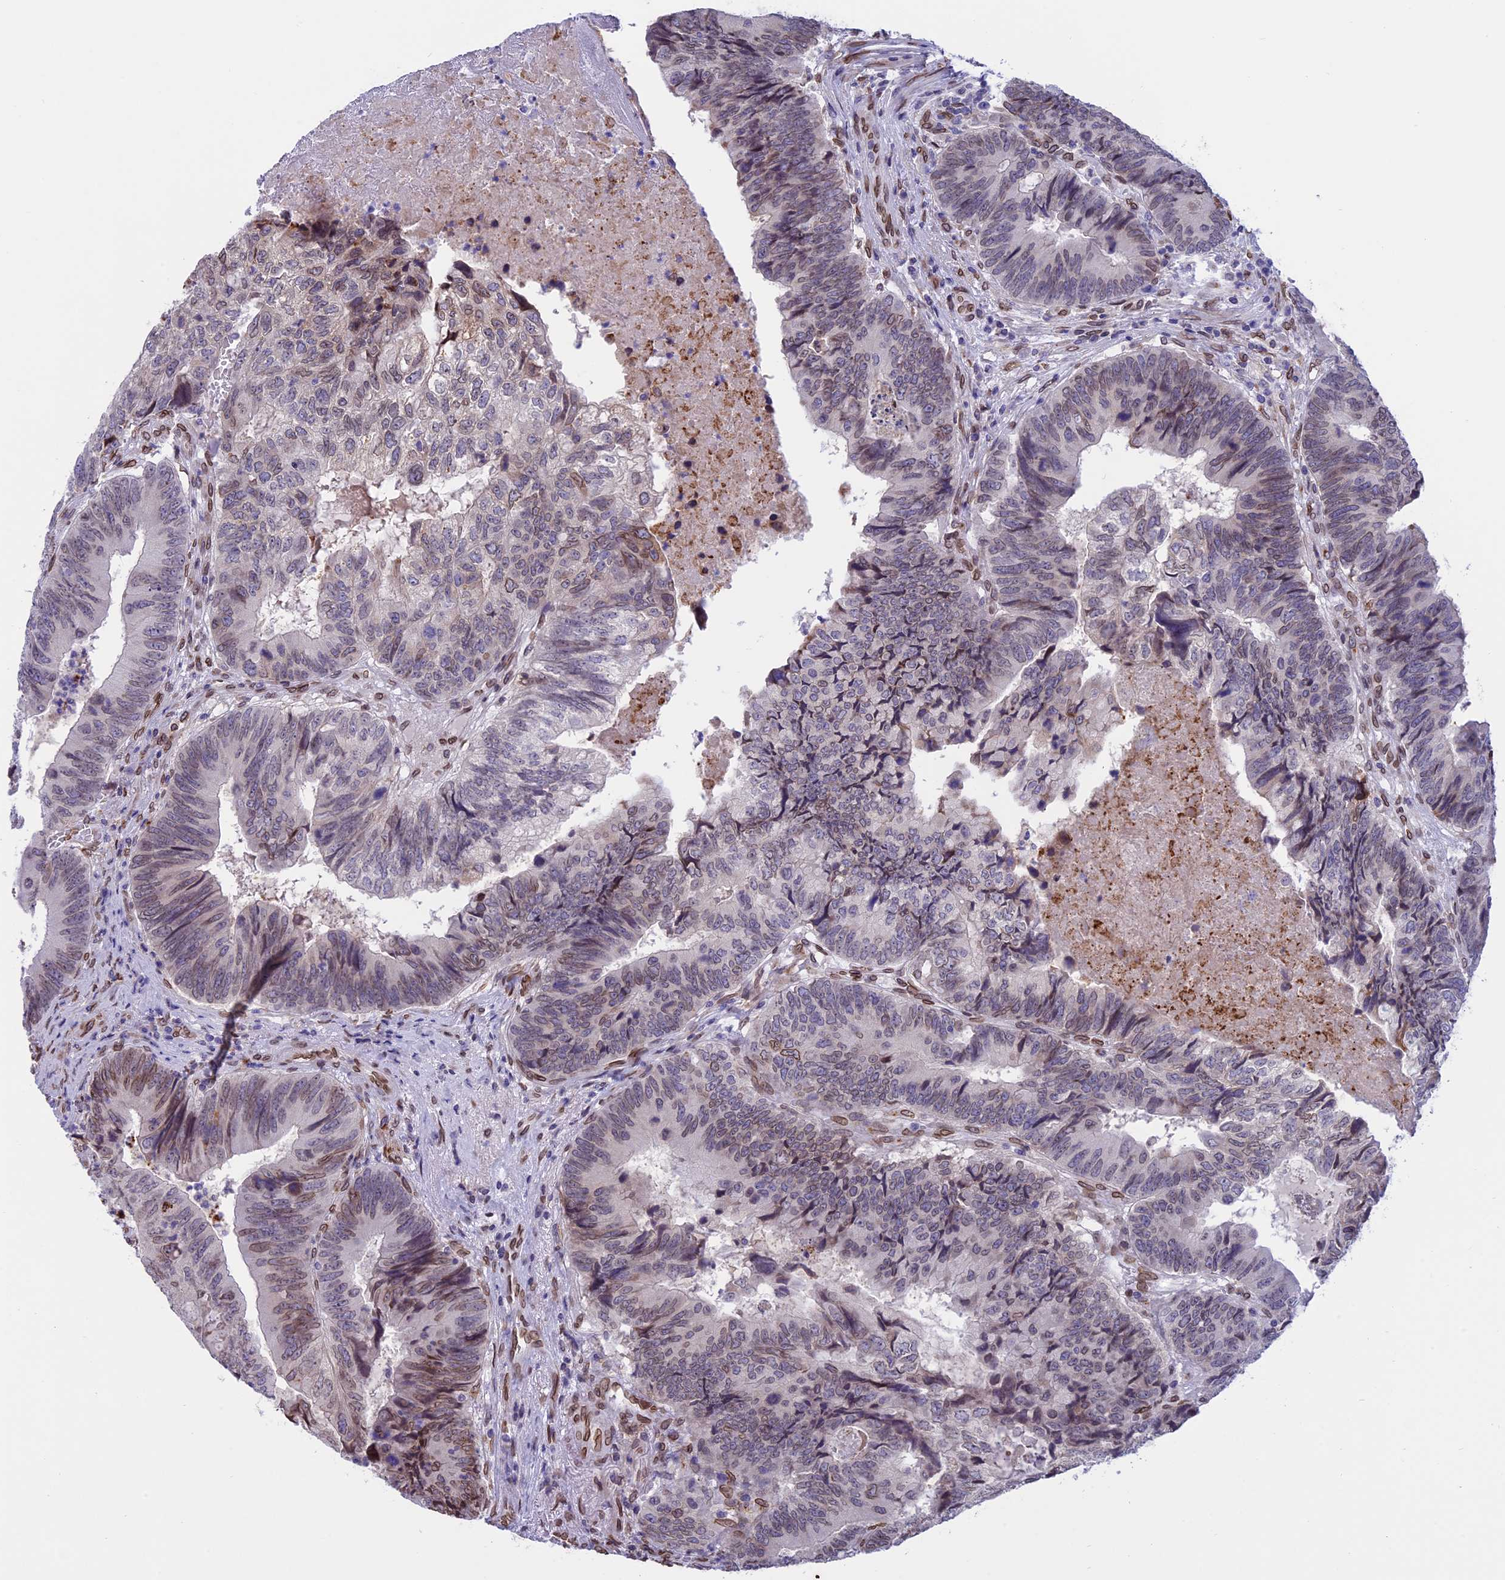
{"staining": {"intensity": "weak", "quantity": "<25%", "location": "cytoplasmic/membranous,nuclear"}, "tissue": "colorectal cancer", "cell_type": "Tumor cells", "image_type": "cancer", "snomed": [{"axis": "morphology", "description": "Adenocarcinoma, NOS"}, {"axis": "topography", "description": "Colon"}], "caption": "Histopathology image shows no protein staining in tumor cells of colorectal cancer (adenocarcinoma) tissue. (DAB immunohistochemistry visualized using brightfield microscopy, high magnification).", "gene": "TMPRSS7", "patient": {"sex": "female", "age": 67}}